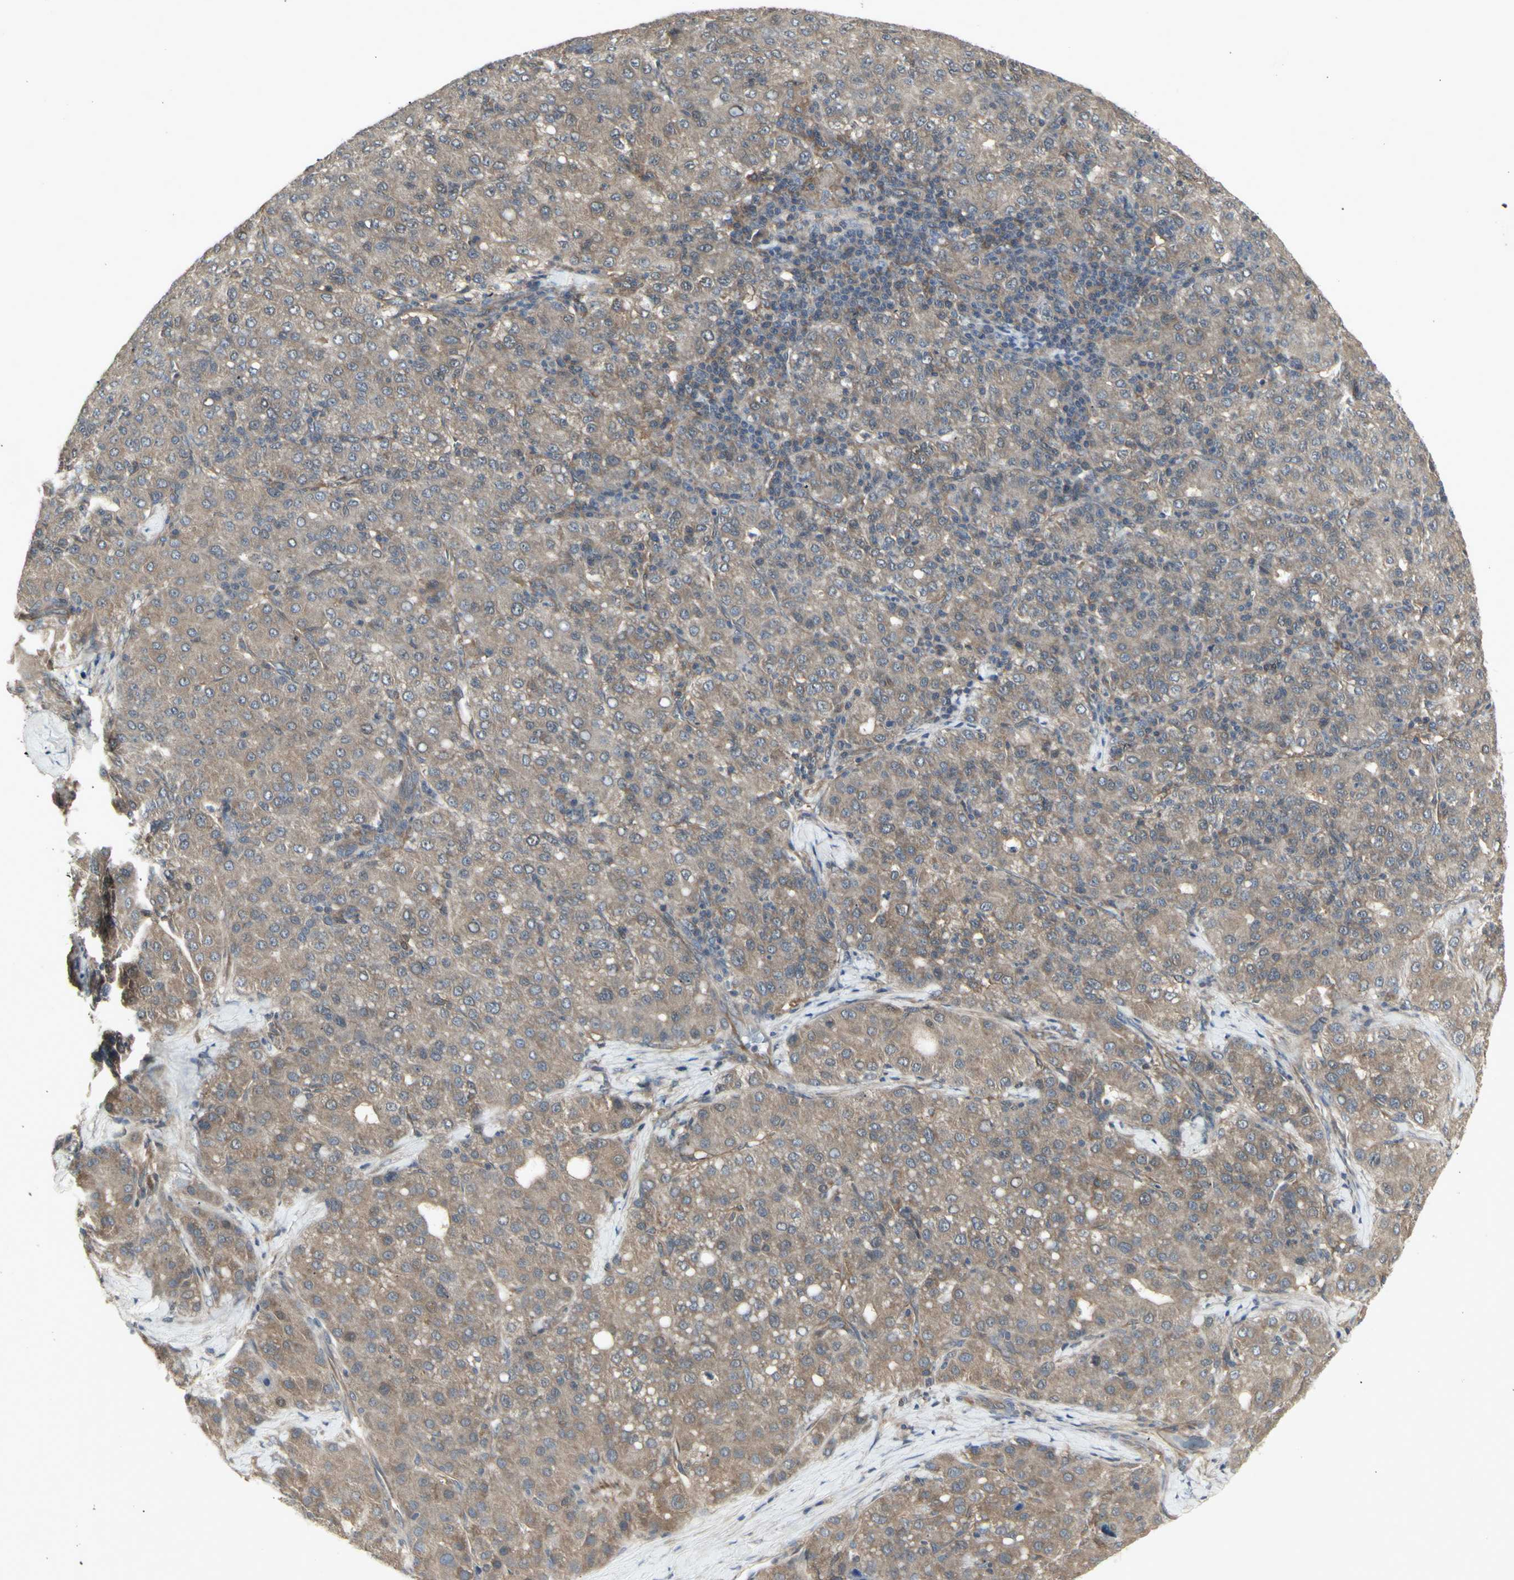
{"staining": {"intensity": "moderate", "quantity": ">75%", "location": "cytoplasmic/membranous"}, "tissue": "liver cancer", "cell_type": "Tumor cells", "image_type": "cancer", "snomed": [{"axis": "morphology", "description": "Carcinoma, Hepatocellular, NOS"}, {"axis": "topography", "description": "Liver"}], "caption": "Human hepatocellular carcinoma (liver) stained for a protein (brown) reveals moderate cytoplasmic/membranous positive expression in about >75% of tumor cells.", "gene": "CHURC1-FNTB", "patient": {"sex": "male", "age": 65}}